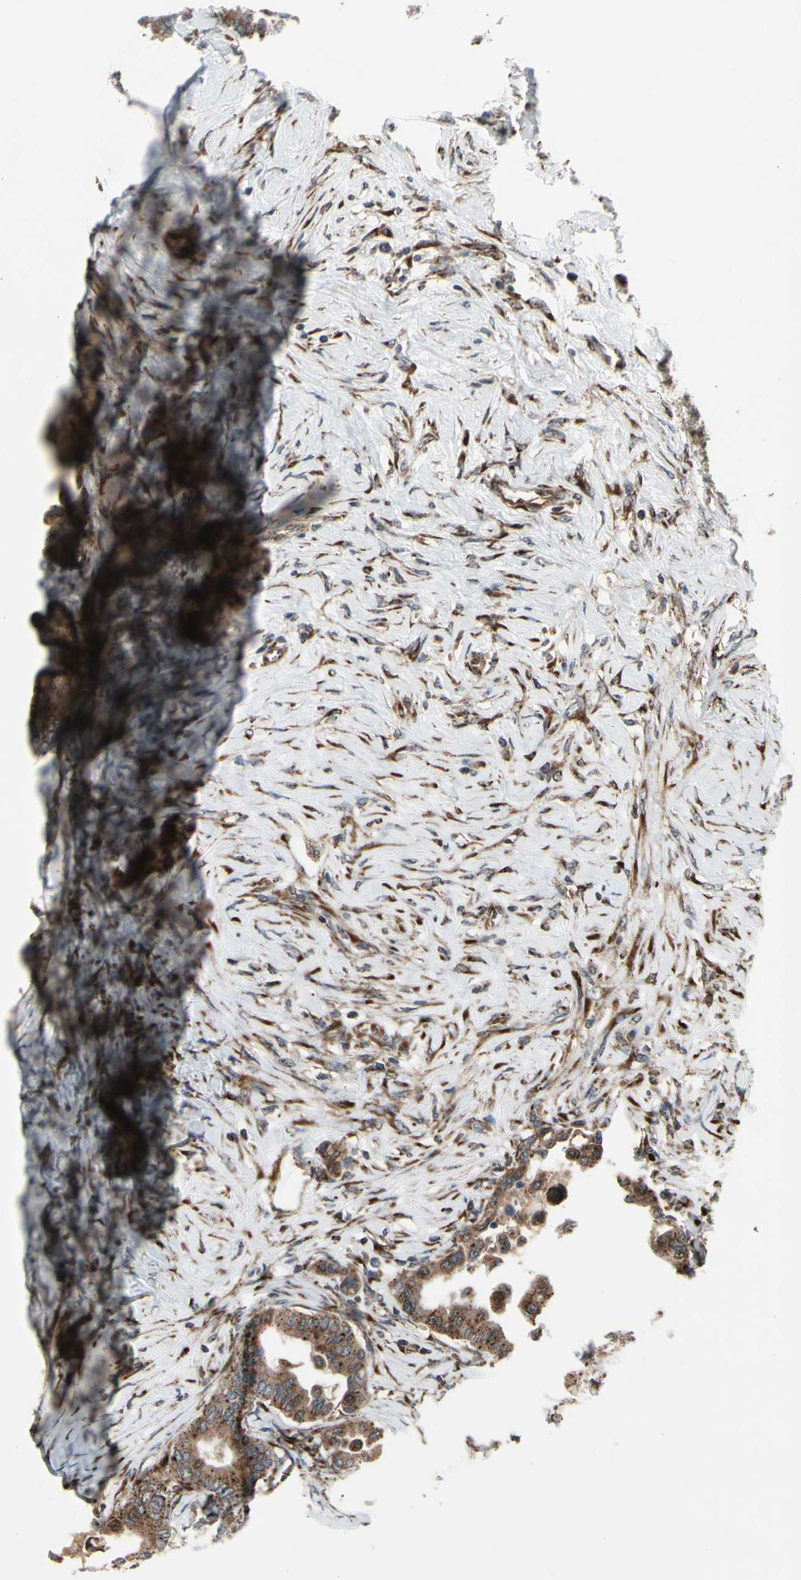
{"staining": {"intensity": "strong", "quantity": ">75%", "location": "cytoplasmic/membranous"}, "tissue": "colorectal cancer", "cell_type": "Tumor cells", "image_type": "cancer", "snomed": [{"axis": "morphology", "description": "Normal tissue, NOS"}, {"axis": "morphology", "description": "Adenocarcinoma, NOS"}, {"axis": "topography", "description": "Colon"}], "caption": "Immunohistochemistry of human colorectal cancer exhibits high levels of strong cytoplasmic/membranous staining in about >75% of tumor cells.", "gene": "SLC39A9", "patient": {"sex": "male", "age": 82}}